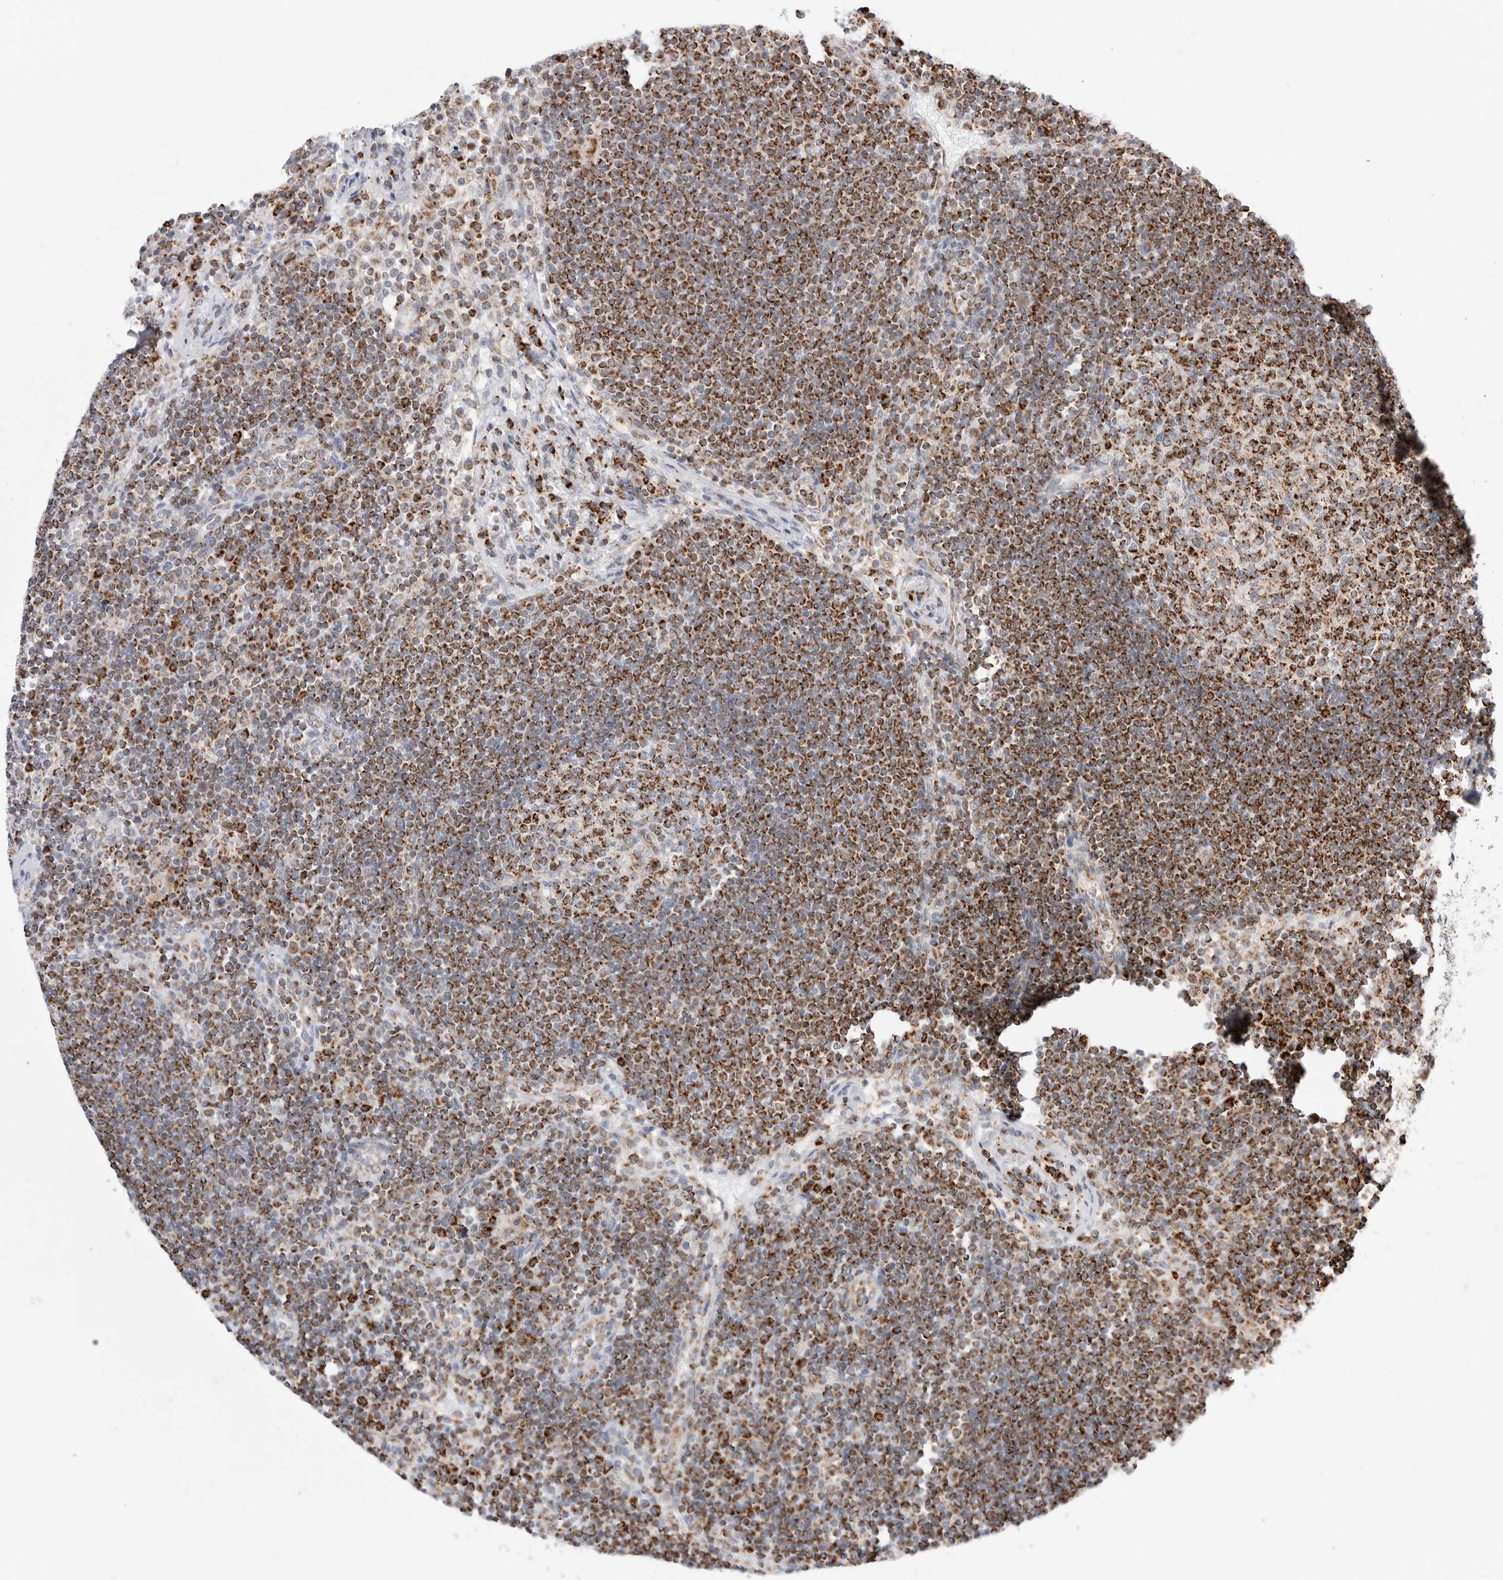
{"staining": {"intensity": "strong", "quantity": ">75%", "location": "cytoplasmic/membranous"}, "tissue": "lymph node", "cell_type": "Germinal center cells", "image_type": "normal", "snomed": [{"axis": "morphology", "description": "Normal tissue, NOS"}, {"axis": "topography", "description": "Lymph node"}], "caption": "IHC (DAB) staining of normal lymph node demonstrates strong cytoplasmic/membranous protein expression in approximately >75% of germinal center cells.", "gene": "ATP5IF1", "patient": {"sex": "female", "age": 53}}